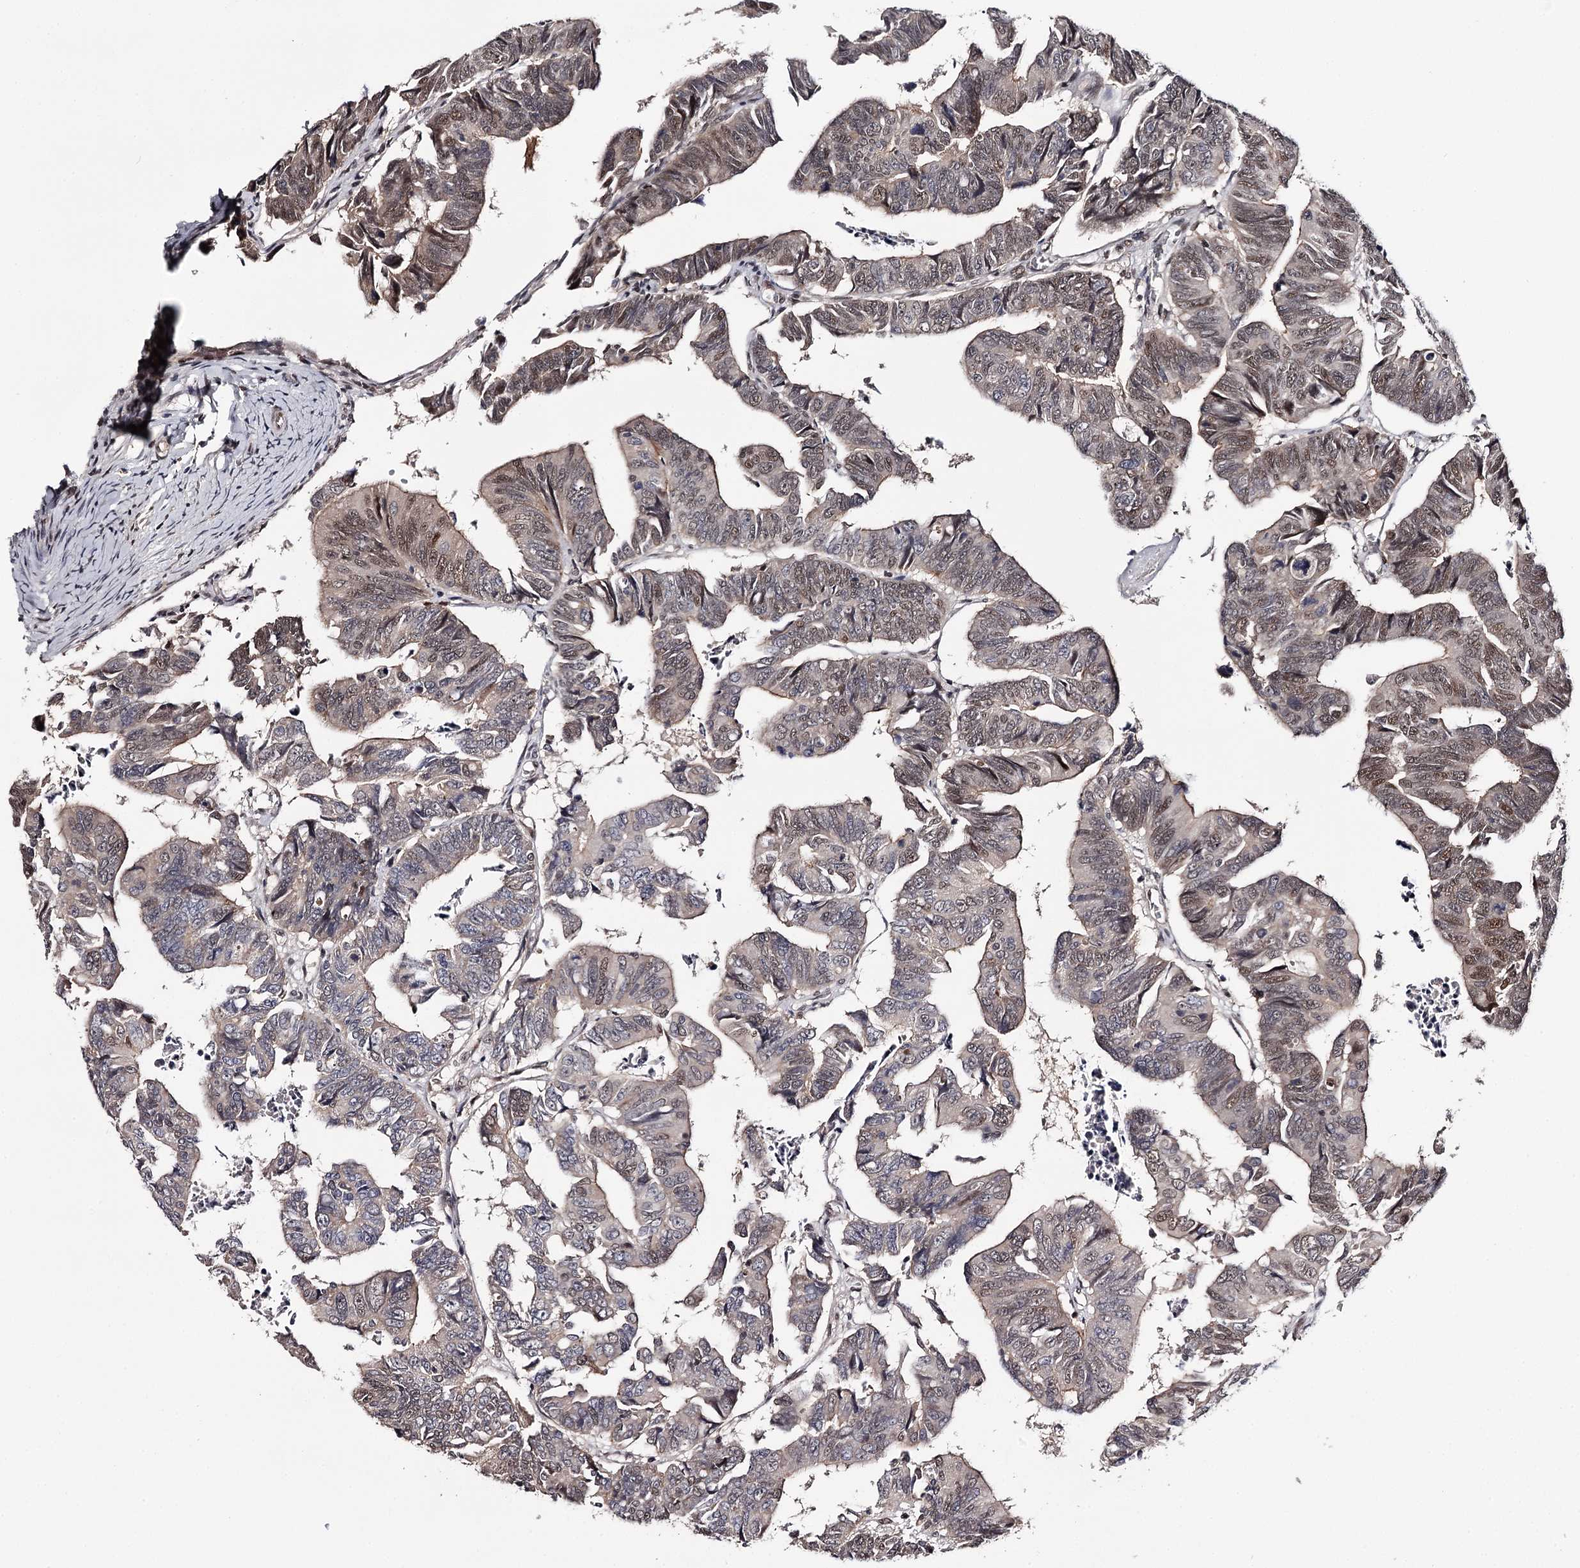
{"staining": {"intensity": "moderate", "quantity": "<25%", "location": "nuclear"}, "tissue": "colorectal cancer", "cell_type": "Tumor cells", "image_type": "cancer", "snomed": [{"axis": "morphology", "description": "Adenocarcinoma, NOS"}, {"axis": "topography", "description": "Rectum"}], "caption": "About <25% of tumor cells in human colorectal cancer demonstrate moderate nuclear protein expression as visualized by brown immunohistochemical staining.", "gene": "TTC33", "patient": {"sex": "female", "age": 65}}